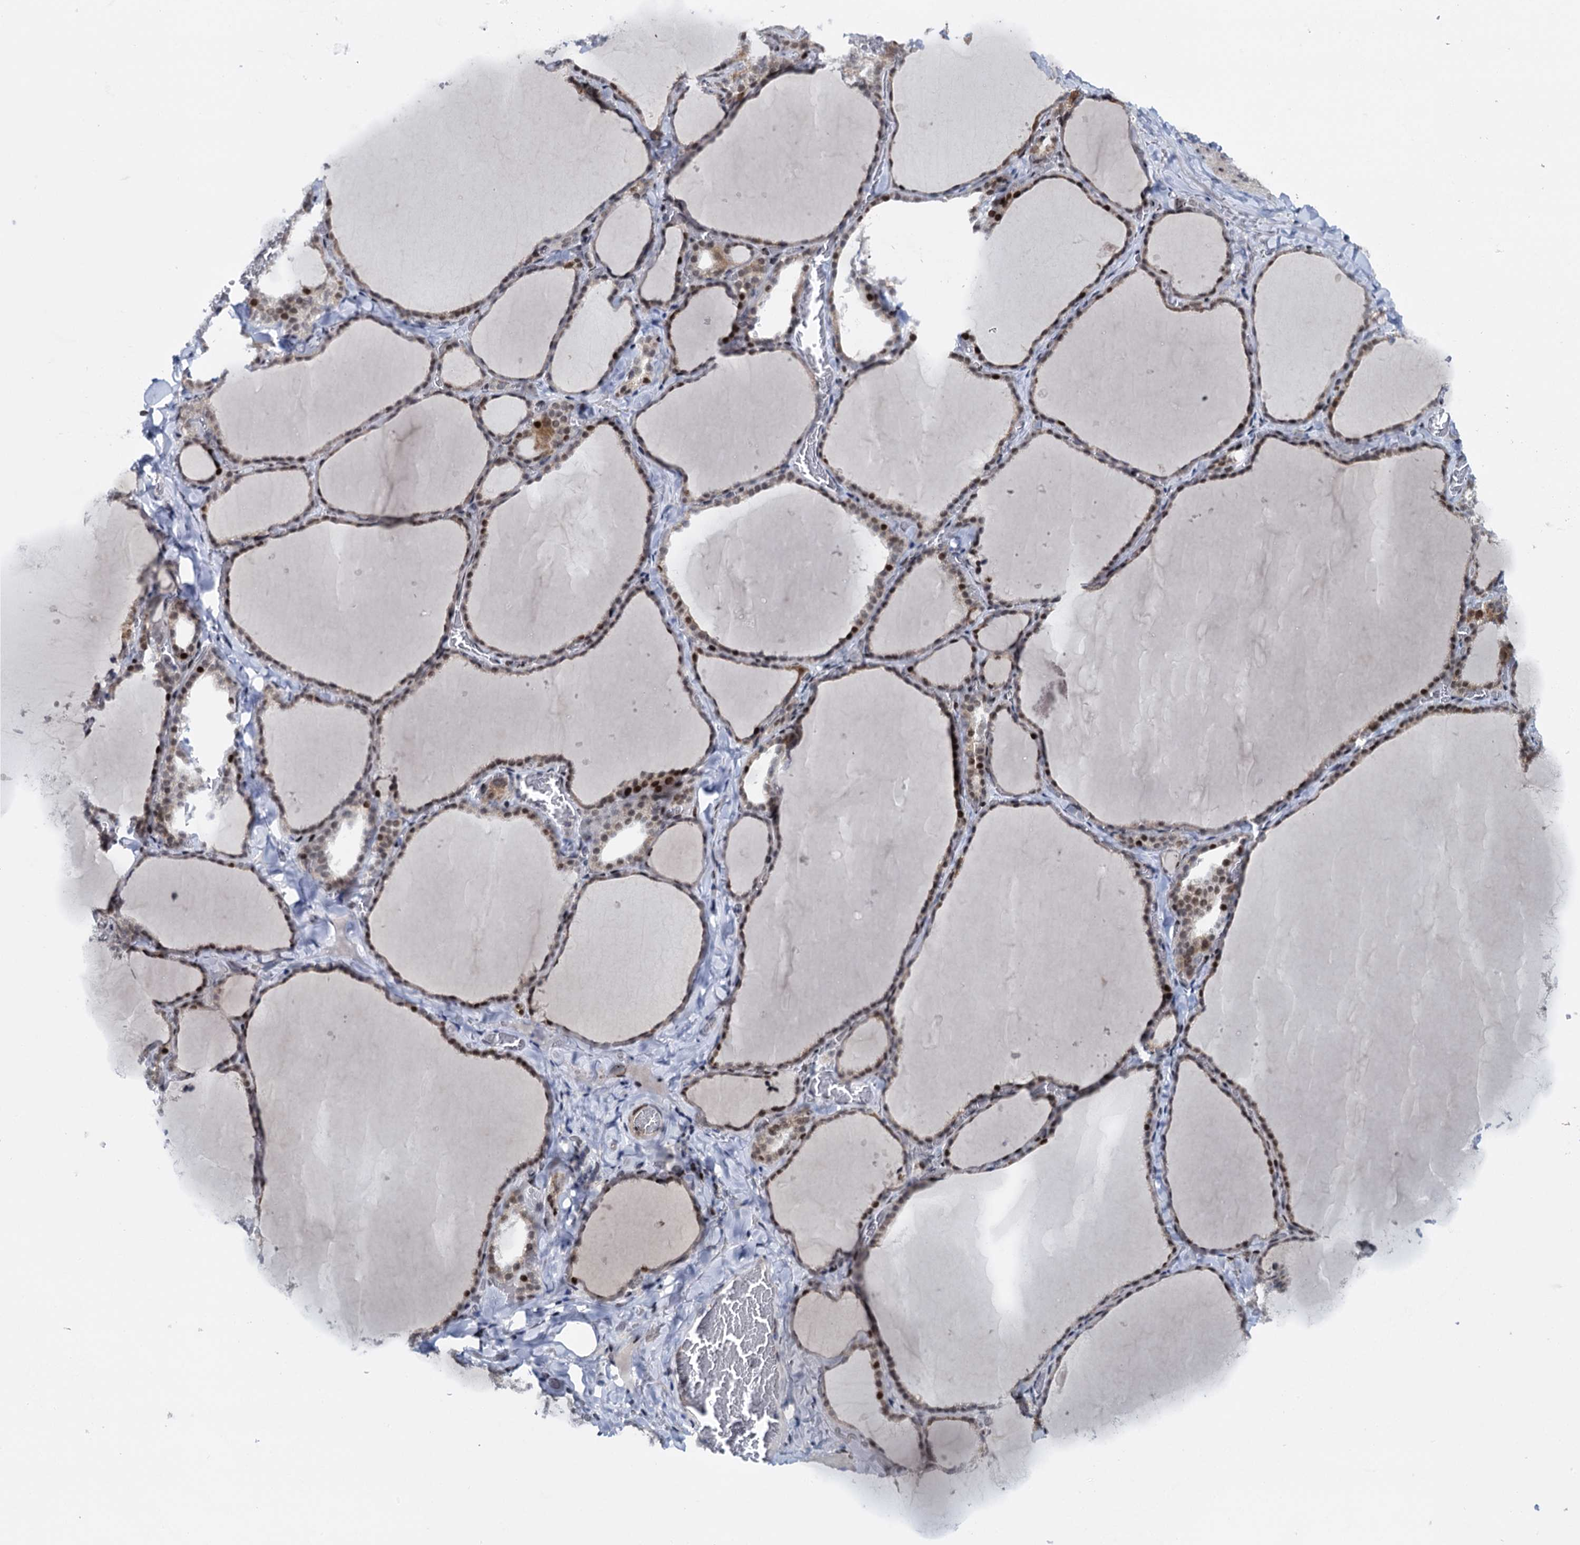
{"staining": {"intensity": "moderate", "quantity": ">75%", "location": "nuclear"}, "tissue": "thyroid gland", "cell_type": "Glandular cells", "image_type": "normal", "snomed": [{"axis": "morphology", "description": "Normal tissue, NOS"}, {"axis": "topography", "description": "Thyroid gland"}], "caption": "Immunohistochemical staining of unremarkable thyroid gland exhibits >75% levels of moderate nuclear protein positivity in about >75% of glandular cells.", "gene": "RUFY2", "patient": {"sex": "female", "age": 22}}